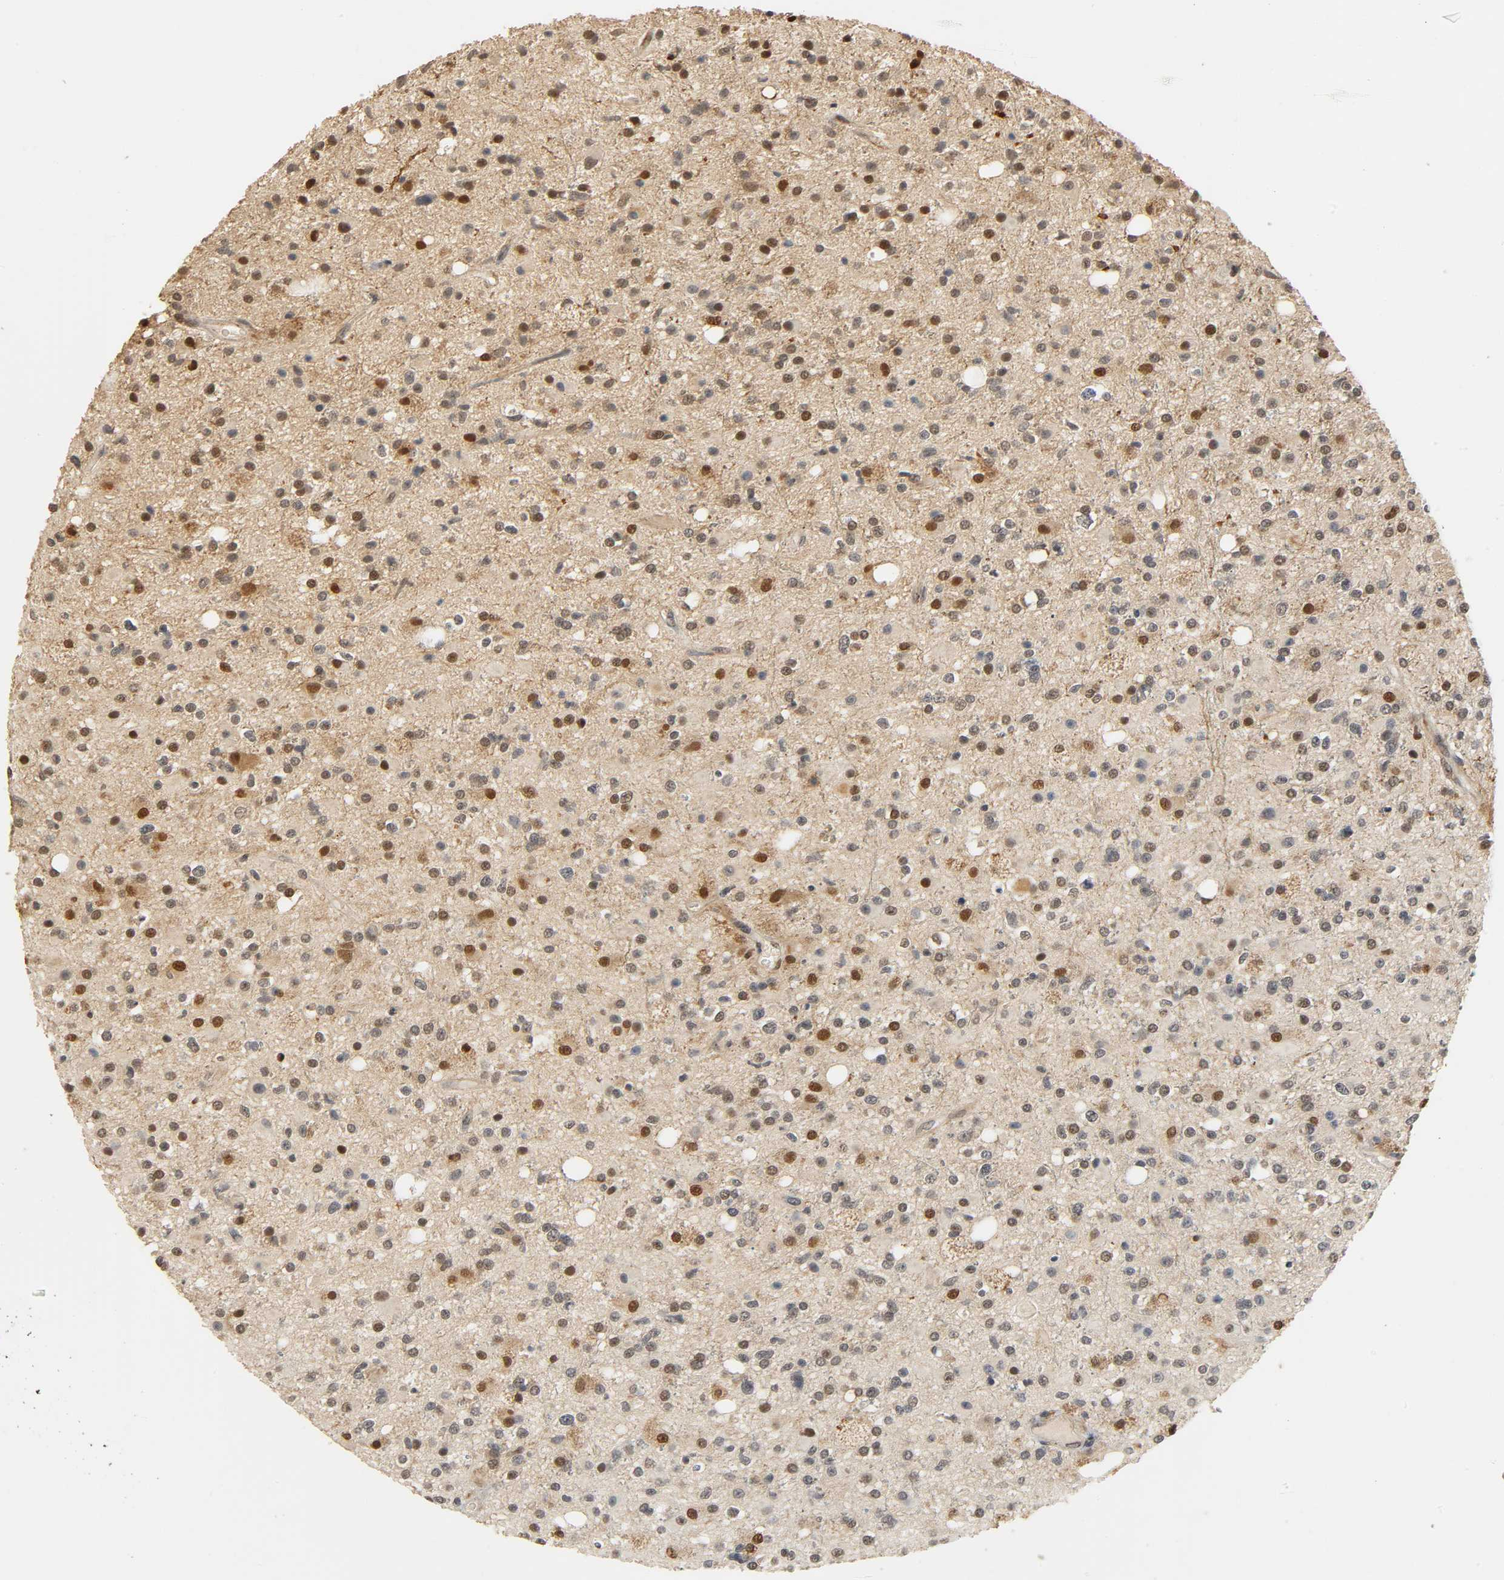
{"staining": {"intensity": "strong", "quantity": "25%-75%", "location": "nuclear"}, "tissue": "glioma", "cell_type": "Tumor cells", "image_type": "cancer", "snomed": [{"axis": "morphology", "description": "Glioma, malignant, High grade"}, {"axis": "topography", "description": "Brain"}], "caption": "Protein expression analysis of glioma reveals strong nuclear staining in about 25%-75% of tumor cells. The staining was performed using DAB (3,3'-diaminobenzidine), with brown indicating positive protein expression. Nuclei are stained blue with hematoxylin.", "gene": "ZFPM2", "patient": {"sex": "male", "age": 33}}